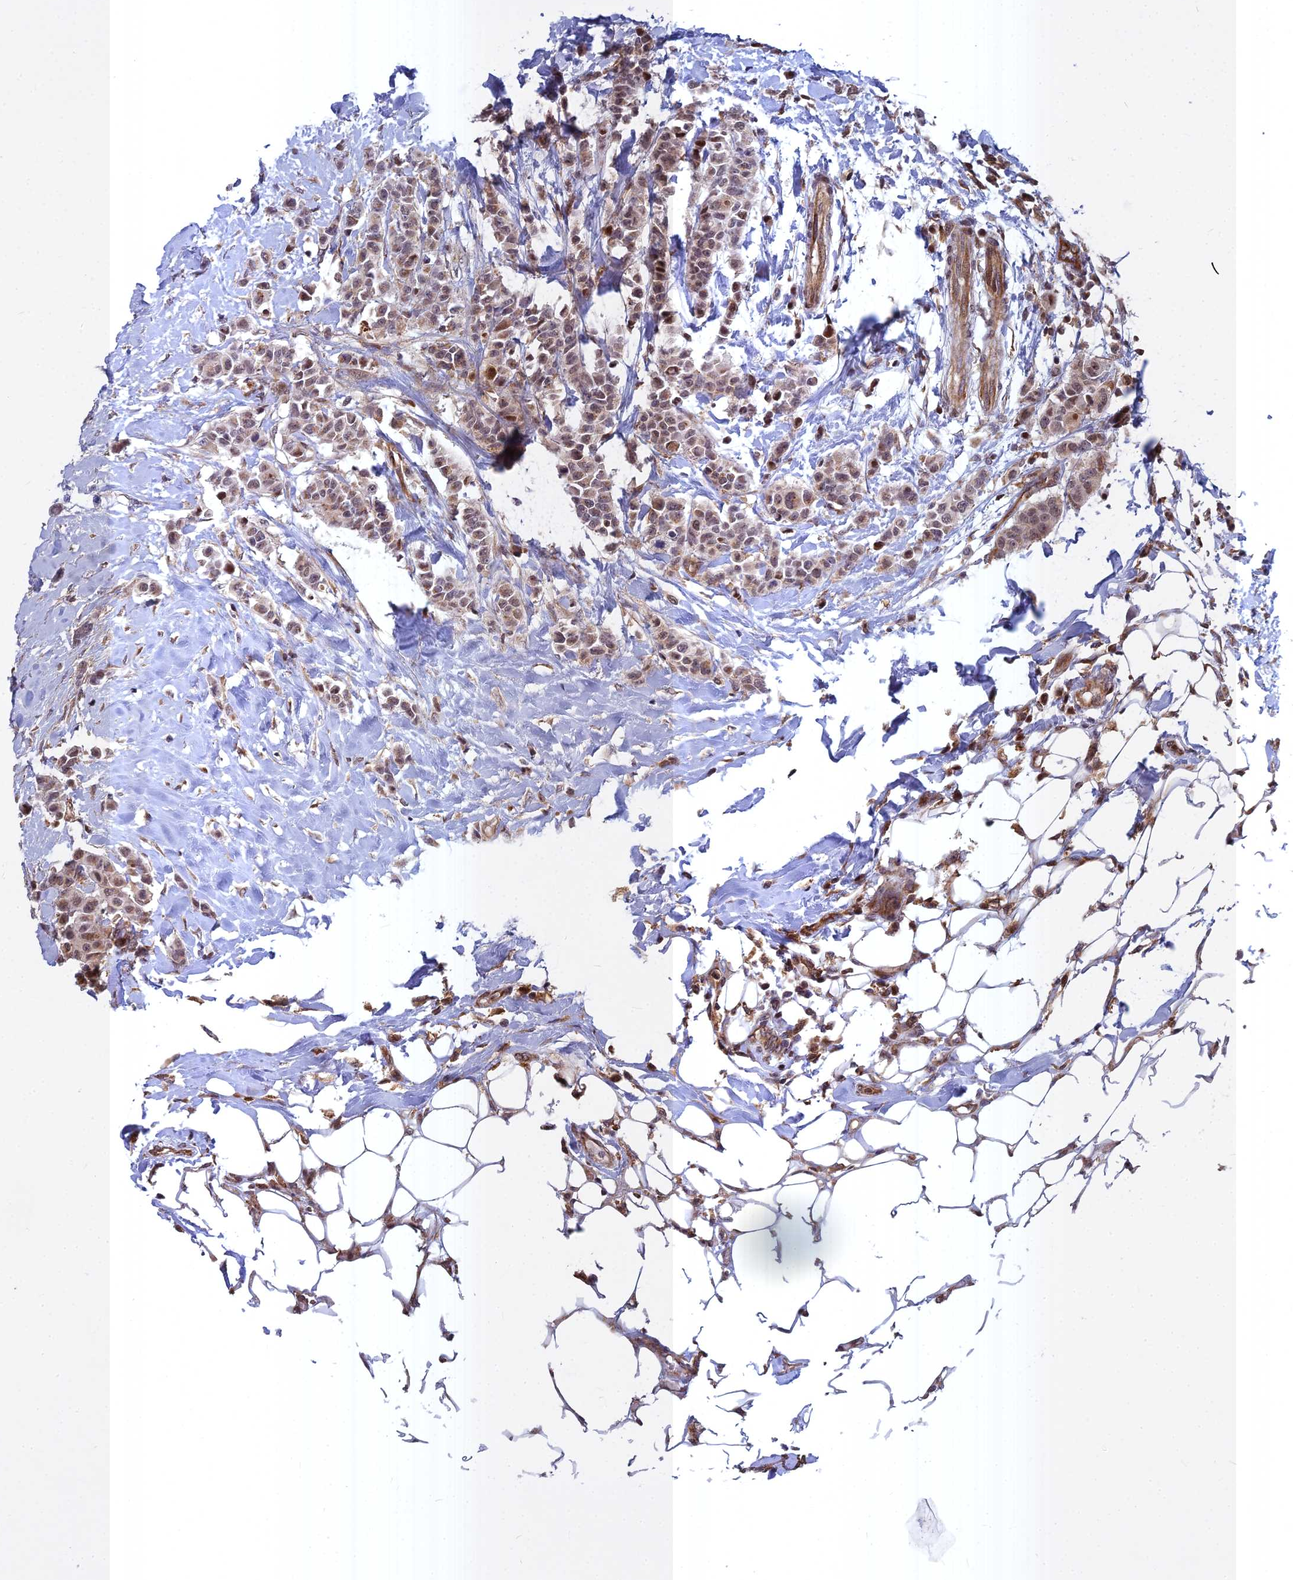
{"staining": {"intensity": "moderate", "quantity": ">75%", "location": "cytoplasmic/membranous,nuclear"}, "tissue": "breast cancer", "cell_type": "Tumor cells", "image_type": "cancer", "snomed": [{"axis": "morphology", "description": "Duct carcinoma"}, {"axis": "topography", "description": "Breast"}], "caption": "Approximately >75% of tumor cells in breast cancer exhibit moderate cytoplasmic/membranous and nuclear protein staining as visualized by brown immunohistochemical staining.", "gene": "COMMD2", "patient": {"sex": "female", "age": 40}}